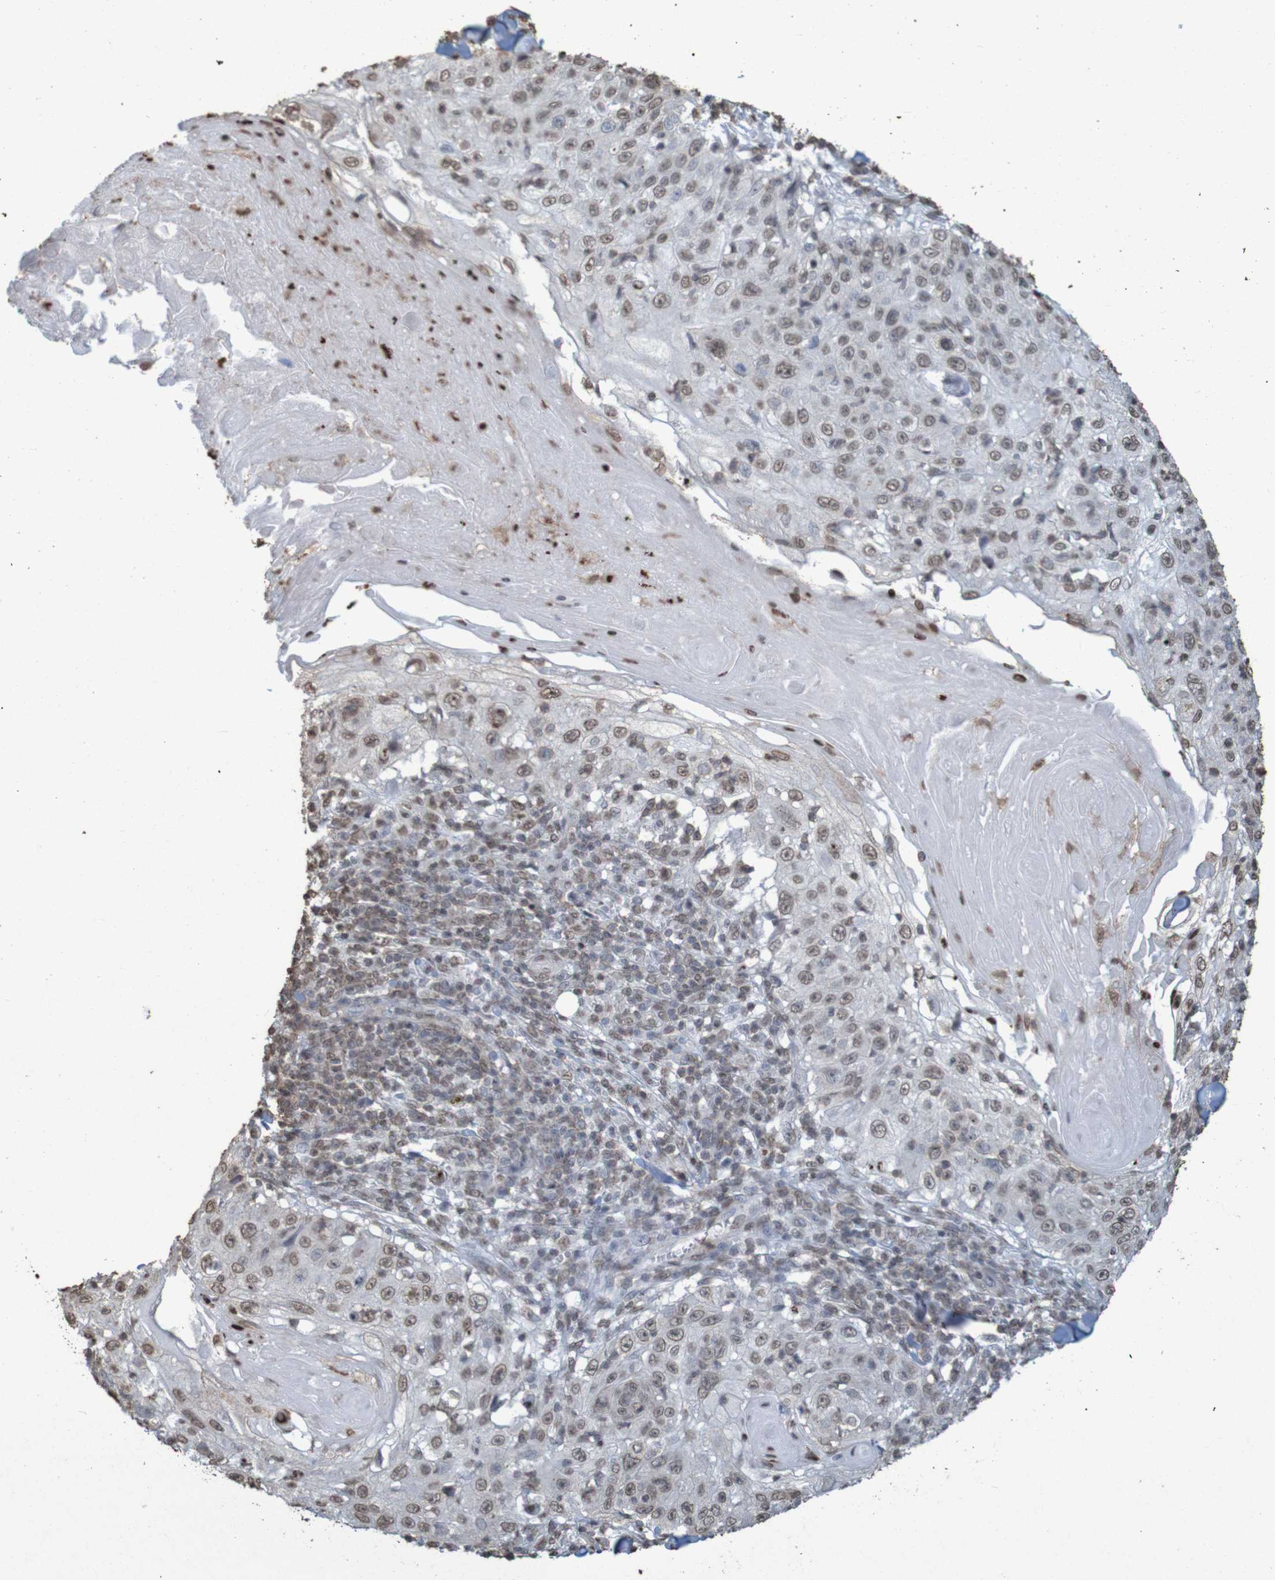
{"staining": {"intensity": "weak", "quantity": ">75%", "location": "nuclear"}, "tissue": "skin cancer", "cell_type": "Tumor cells", "image_type": "cancer", "snomed": [{"axis": "morphology", "description": "Squamous cell carcinoma, NOS"}, {"axis": "topography", "description": "Skin"}], "caption": "This is an image of immunohistochemistry (IHC) staining of skin cancer (squamous cell carcinoma), which shows weak expression in the nuclear of tumor cells.", "gene": "GFI1", "patient": {"sex": "male", "age": 86}}